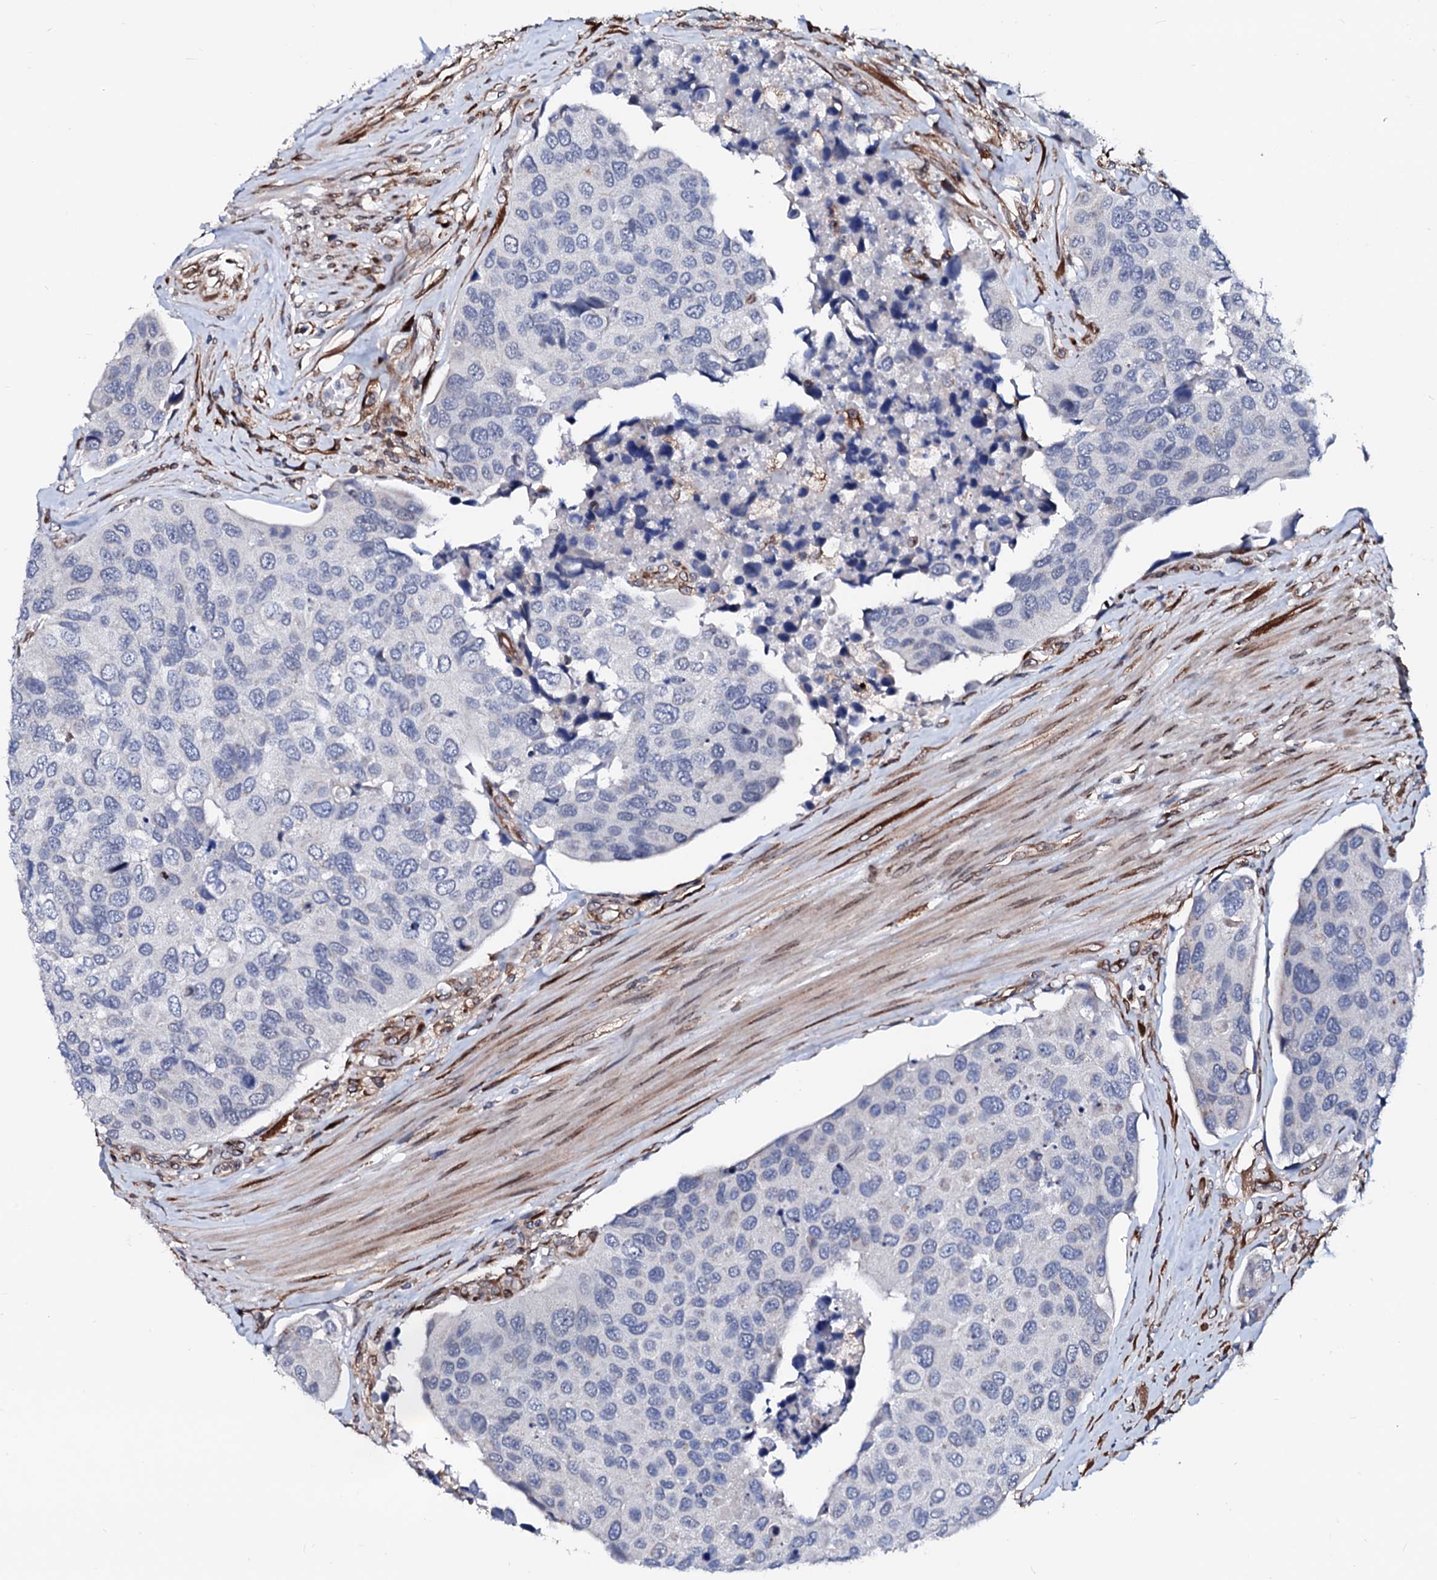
{"staining": {"intensity": "negative", "quantity": "none", "location": "none"}, "tissue": "urothelial cancer", "cell_type": "Tumor cells", "image_type": "cancer", "snomed": [{"axis": "morphology", "description": "Urothelial carcinoma, High grade"}, {"axis": "topography", "description": "Urinary bladder"}], "caption": "This is an immunohistochemistry (IHC) photomicrograph of human urothelial carcinoma (high-grade). There is no expression in tumor cells.", "gene": "TMCO3", "patient": {"sex": "male", "age": 74}}